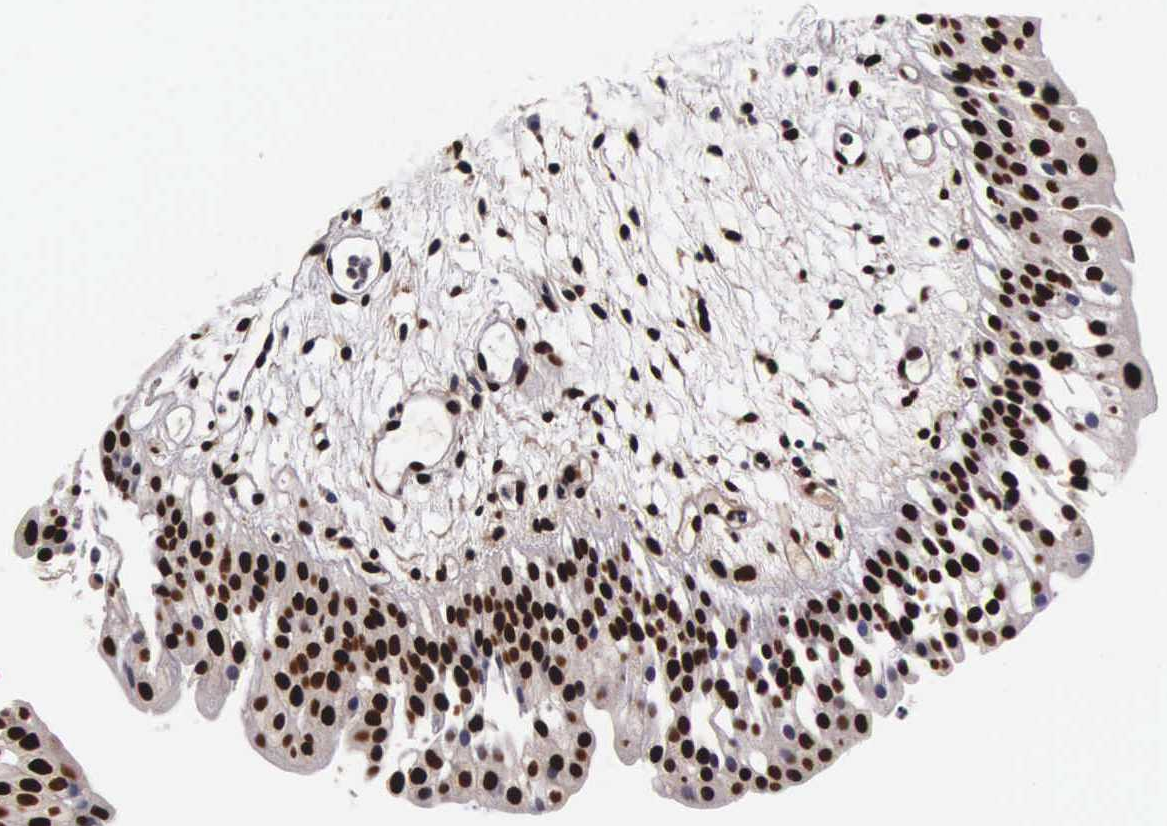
{"staining": {"intensity": "strong", "quantity": ">75%", "location": "nuclear"}, "tissue": "urinary bladder", "cell_type": "Urothelial cells", "image_type": "normal", "snomed": [{"axis": "morphology", "description": "Normal tissue, NOS"}, {"axis": "topography", "description": "Urinary bladder"}], "caption": "This is an image of IHC staining of benign urinary bladder, which shows strong staining in the nuclear of urothelial cells.", "gene": "BCL2L2", "patient": {"sex": "male", "age": 48}}